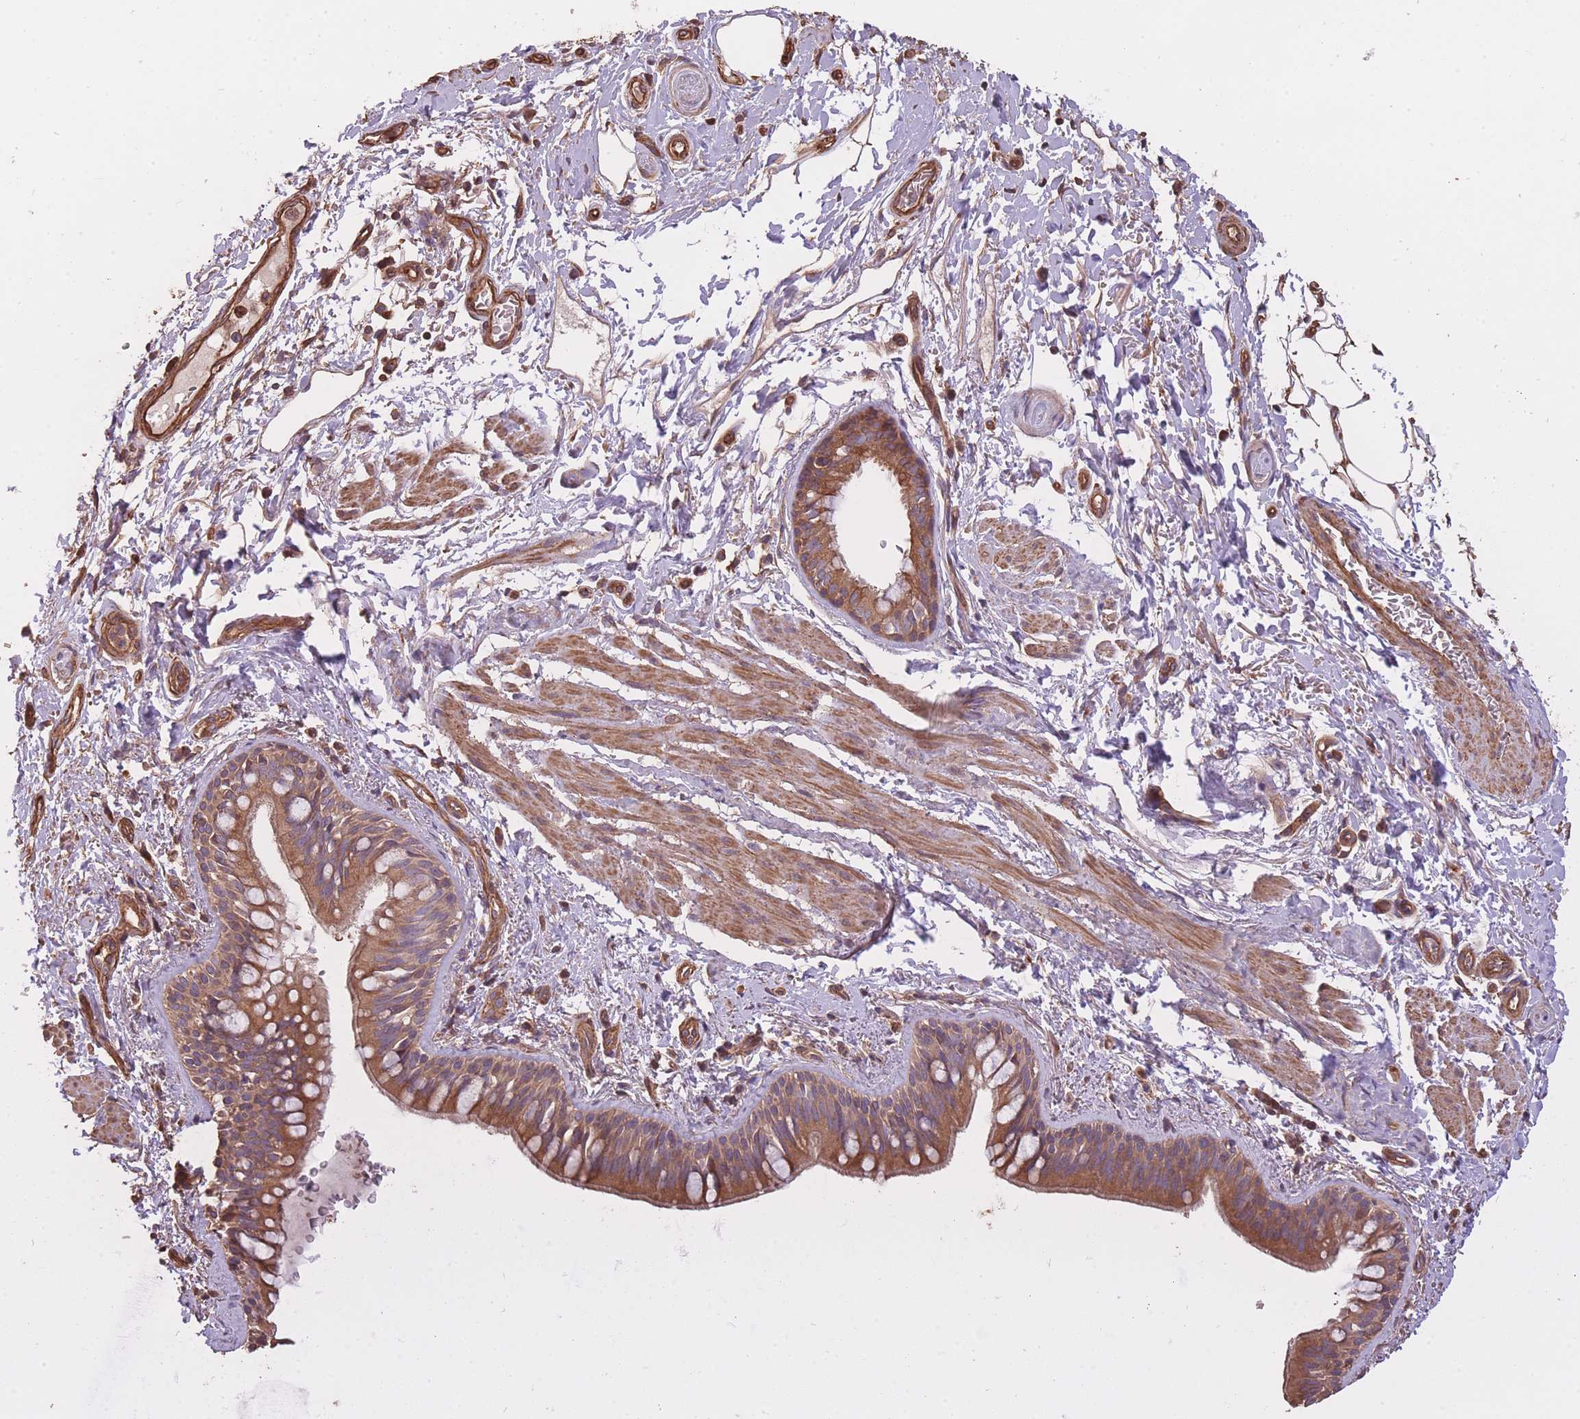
{"staining": {"intensity": "moderate", "quantity": ">75%", "location": "cytoplasmic/membranous"}, "tissue": "bronchus", "cell_type": "Respiratory epithelial cells", "image_type": "normal", "snomed": [{"axis": "morphology", "description": "Normal tissue, NOS"}, {"axis": "topography", "description": "Lymph node"}, {"axis": "topography", "description": "Cartilage tissue"}, {"axis": "topography", "description": "Bronchus"}], "caption": "IHC micrograph of benign bronchus: human bronchus stained using IHC displays medium levels of moderate protein expression localized specifically in the cytoplasmic/membranous of respiratory epithelial cells, appearing as a cytoplasmic/membranous brown color.", "gene": "ARMH3", "patient": {"sex": "female", "age": 70}}